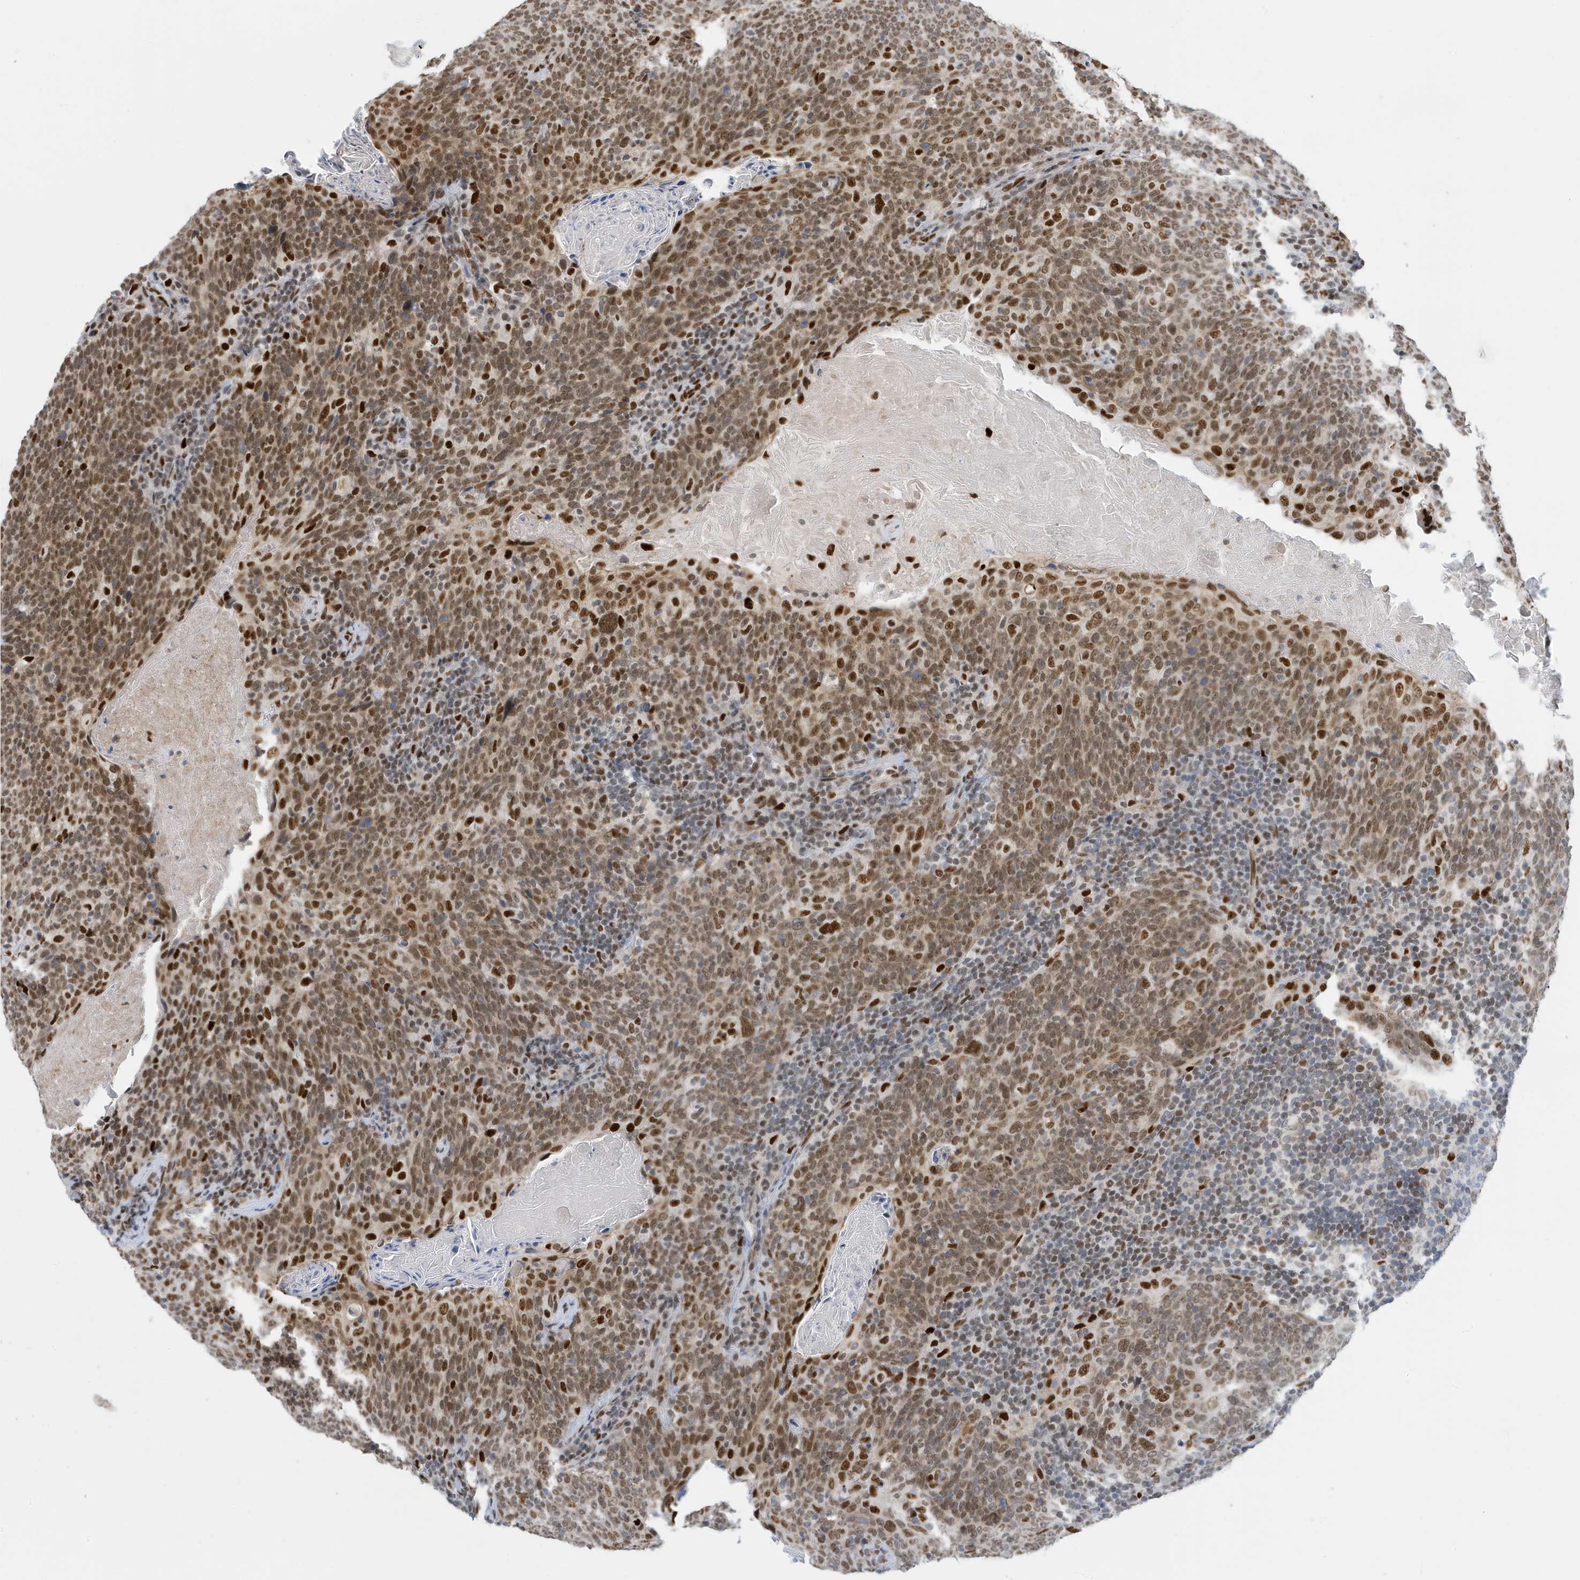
{"staining": {"intensity": "moderate", "quantity": ">75%", "location": "nuclear"}, "tissue": "head and neck cancer", "cell_type": "Tumor cells", "image_type": "cancer", "snomed": [{"axis": "morphology", "description": "Squamous cell carcinoma, NOS"}, {"axis": "morphology", "description": "Squamous cell carcinoma, metastatic, NOS"}, {"axis": "topography", "description": "Lymph node"}, {"axis": "topography", "description": "Head-Neck"}], "caption": "Immunohistochemical staining of head and neck cancer exhibits medium levels of moderate nuclear positivity in approximately >75% of tumor cells. The staining was performed using DAB (3,3'-diaminobenzidine), with brown indicating positive protein expression. Nuclei are stained blue with hematoxylin.", "gene": "PCYT1A", "patient": {"sex": "male", "age": 62}}